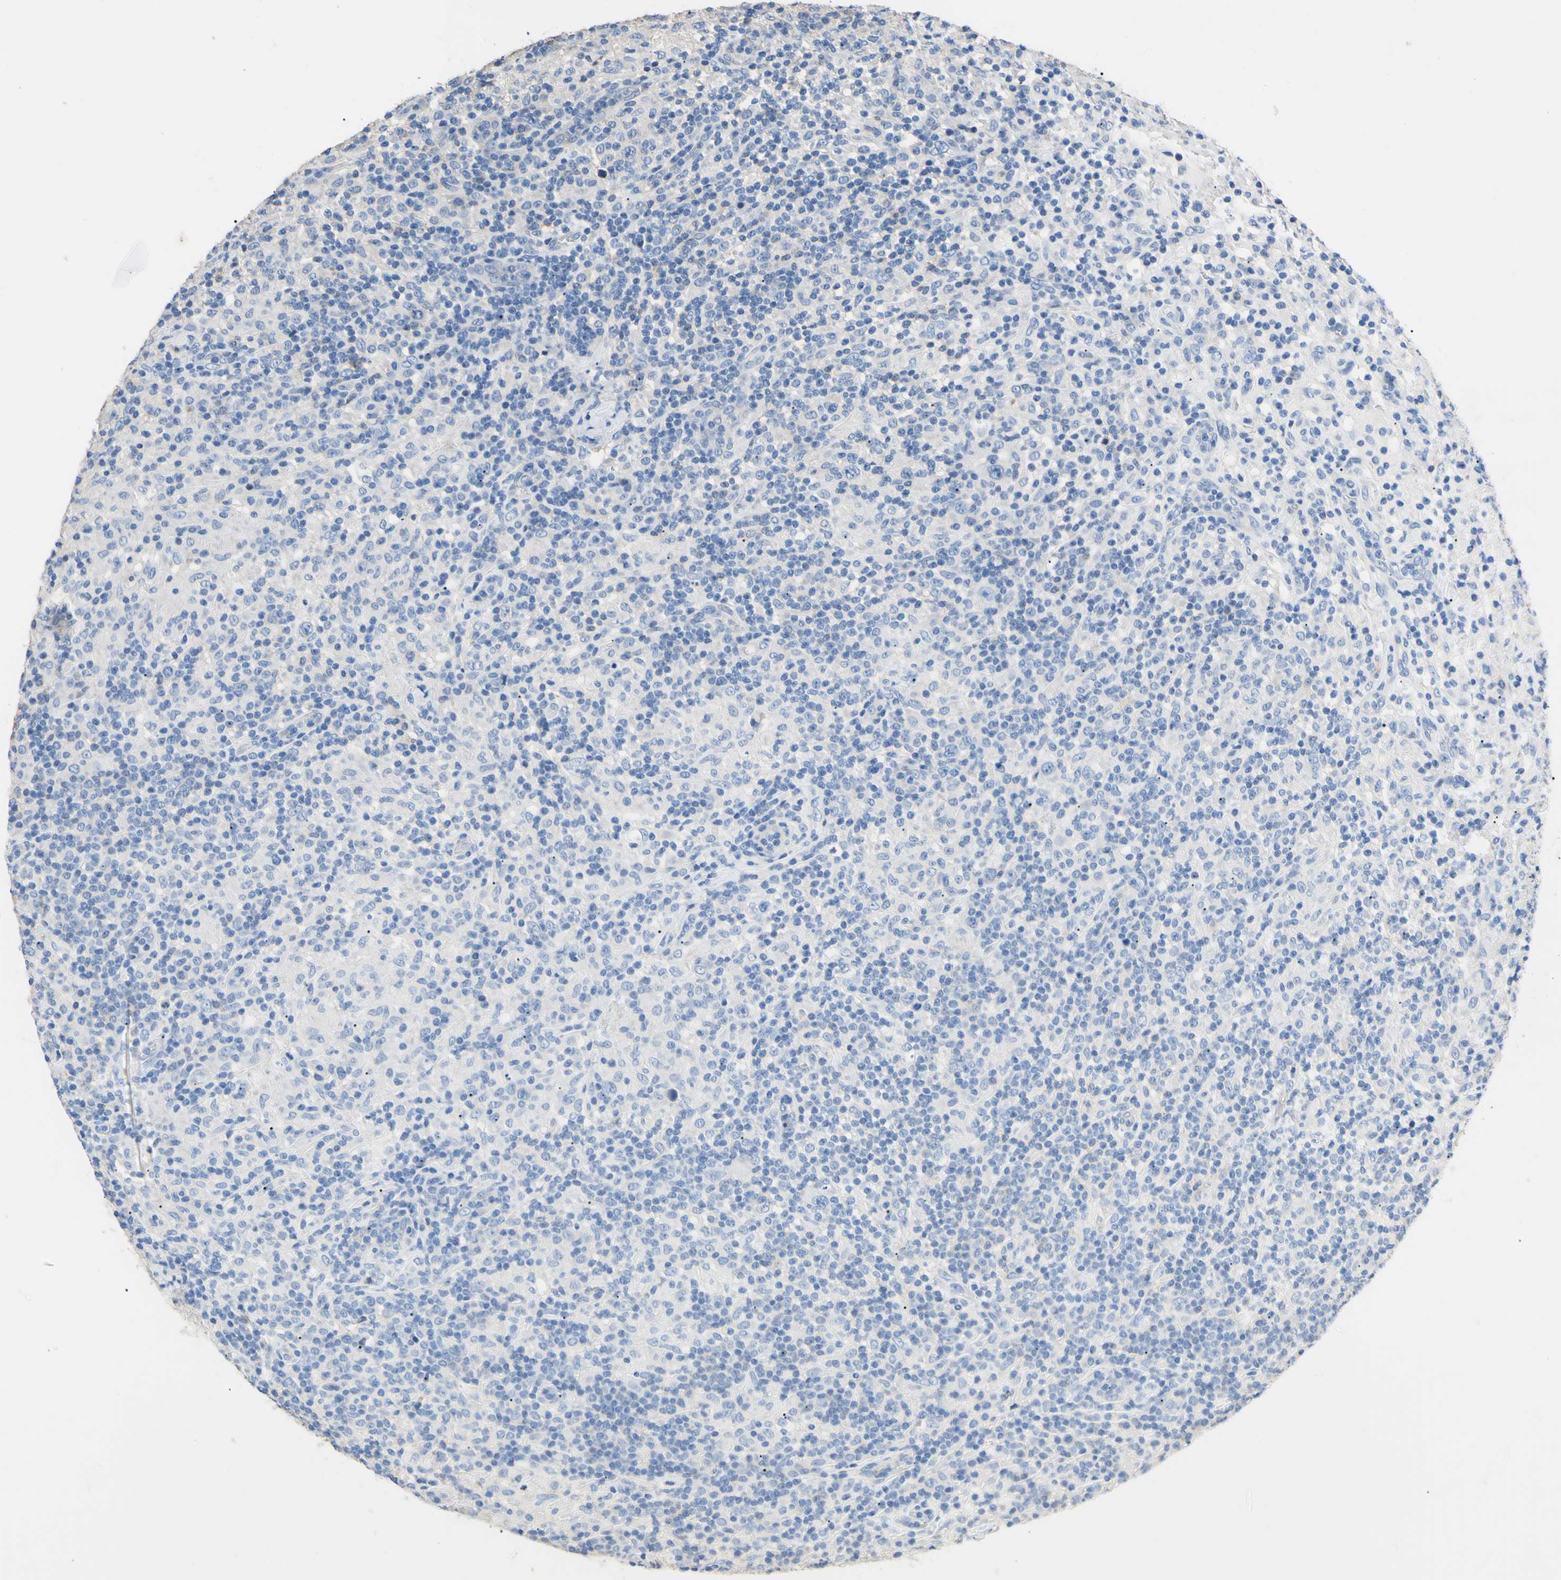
{"staining": {"intensity": "negative", "quantity": "none", "location": "none"}, "tissue": "lymphoma", "cell_type": "Tumor cells", "image_type": "cancer", "snomed": [{"axis": "morphology", "description": "Hodgkin's disease, NOS"}, {"axis": "topography", "description": "Lymph node"}], "caption": "Immunohistochemical staining of Hodgkin's disease displays no significant positivity in tumor cells.", "gene": "PNKD", "patient": {"sex": "male", "age": 70}}